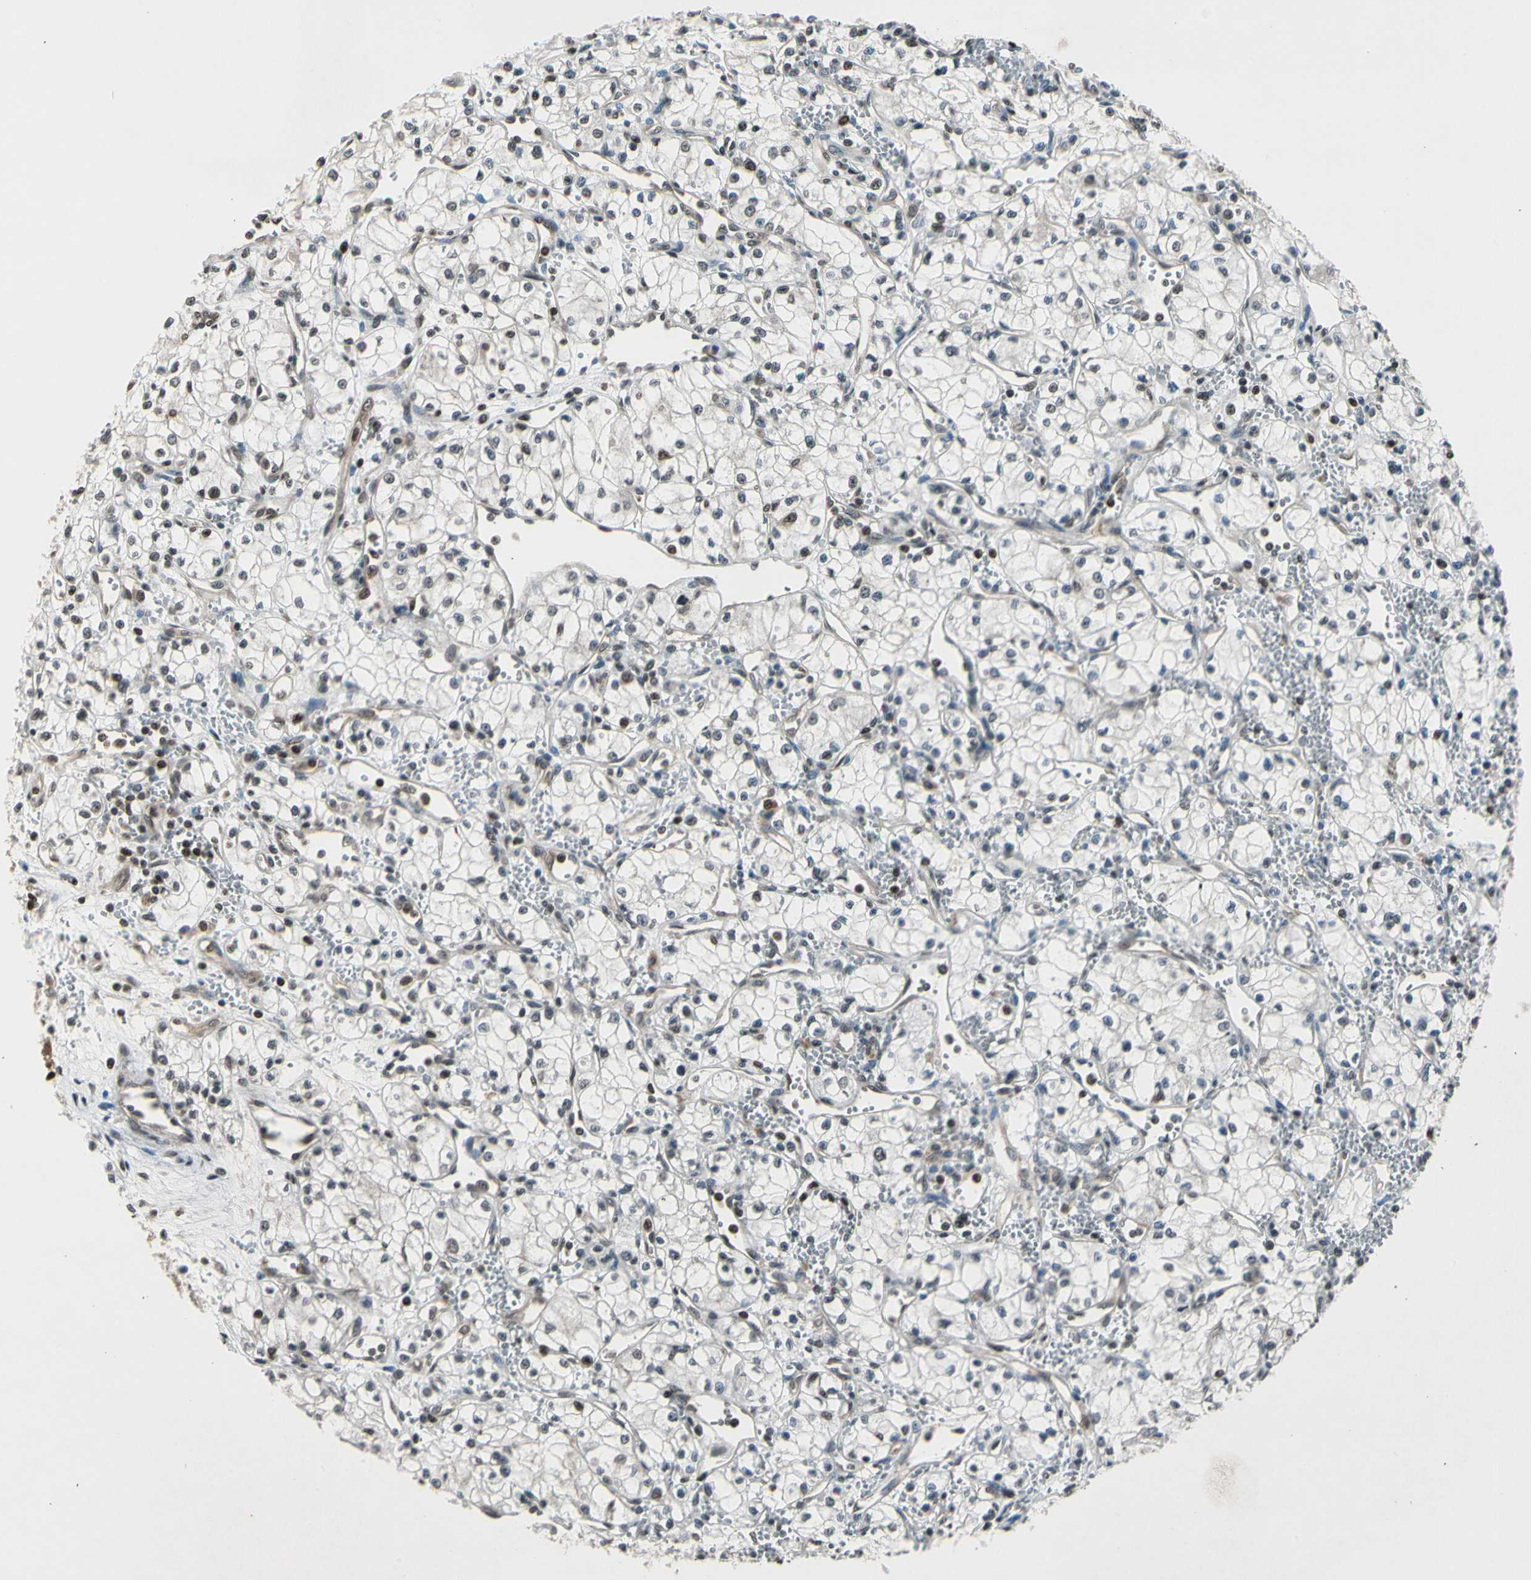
{"staining": {"intensity": "negative", "quantity": "none", "location": "none"}, "tissue": "renal cancer", "cell_type": "Tumor cells", "image_type": "cancer", "snomed": [{"axis": "morphology", "description": "Normal tissue, NOS"}, {"axis": "morphology", "description": "Adenocarcinoma, NOS"}, {"axis": "topography", "description": "Kidney"}], "caption": "Immunohistochemistry micrograph of neoplastic tissue: adenocarcinoma (renal) stained with DAB (3,3'-diaminobenzidine) shows no significant protein expression in tumor cells. The staining is performed using DAB brown chromogen with nuclei counter-stained in using hematoxylin.", "gene": "SMN2", "patient": {"sex": "male", "age": 59}}